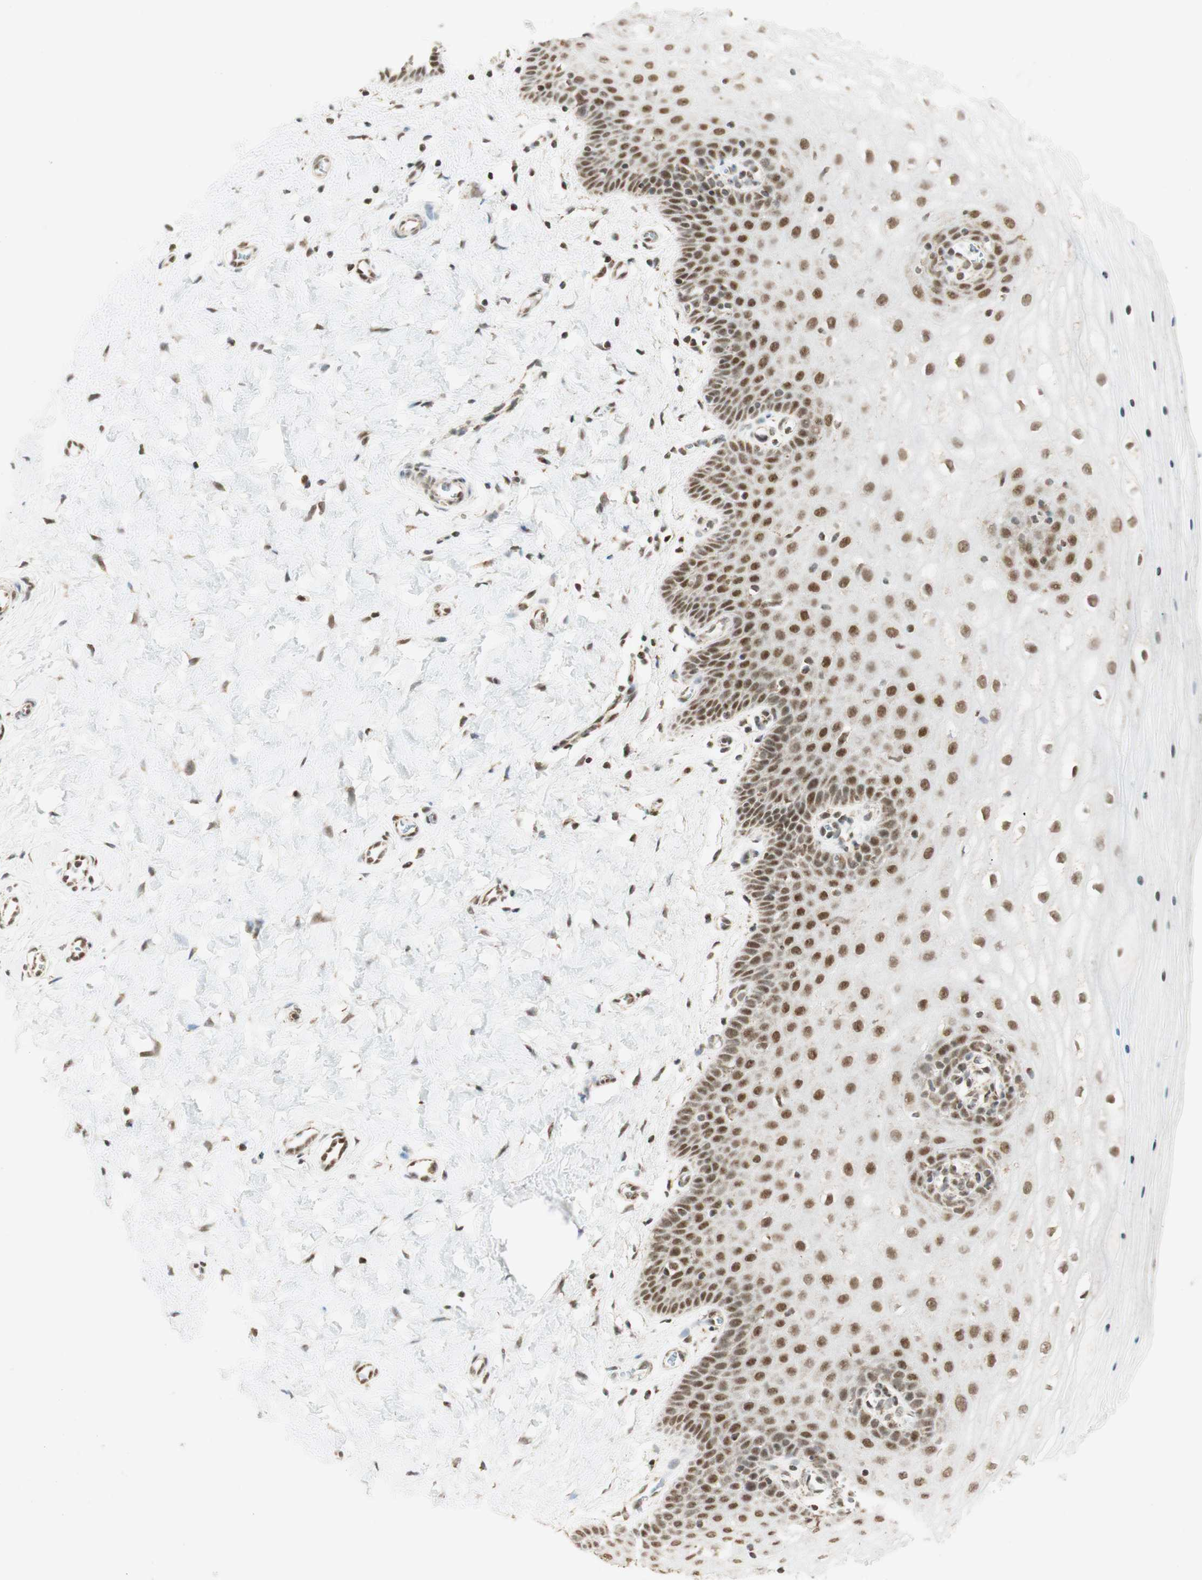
{"staining": {"intensity": "moderate", "quantity": ">75%", "location": "nuclear"}, "tissue": "cervix", "cell_type": "Glandular cells", "image_type": "normal", "snomed": [{"axis": "morphology", "description": "Normal tissue, NOS"}, {"axis": "topography", "description": "Cervix"}], "caption": "Immunohistochemistry photomicrograph of benign human cervix stained for a protein (brown), which exhibits medium levels of moderate nuclear staining in approximately >75% of glandular cells.", "gene": "ZNF782", "patient": {"sex": "female", "age": 55}}